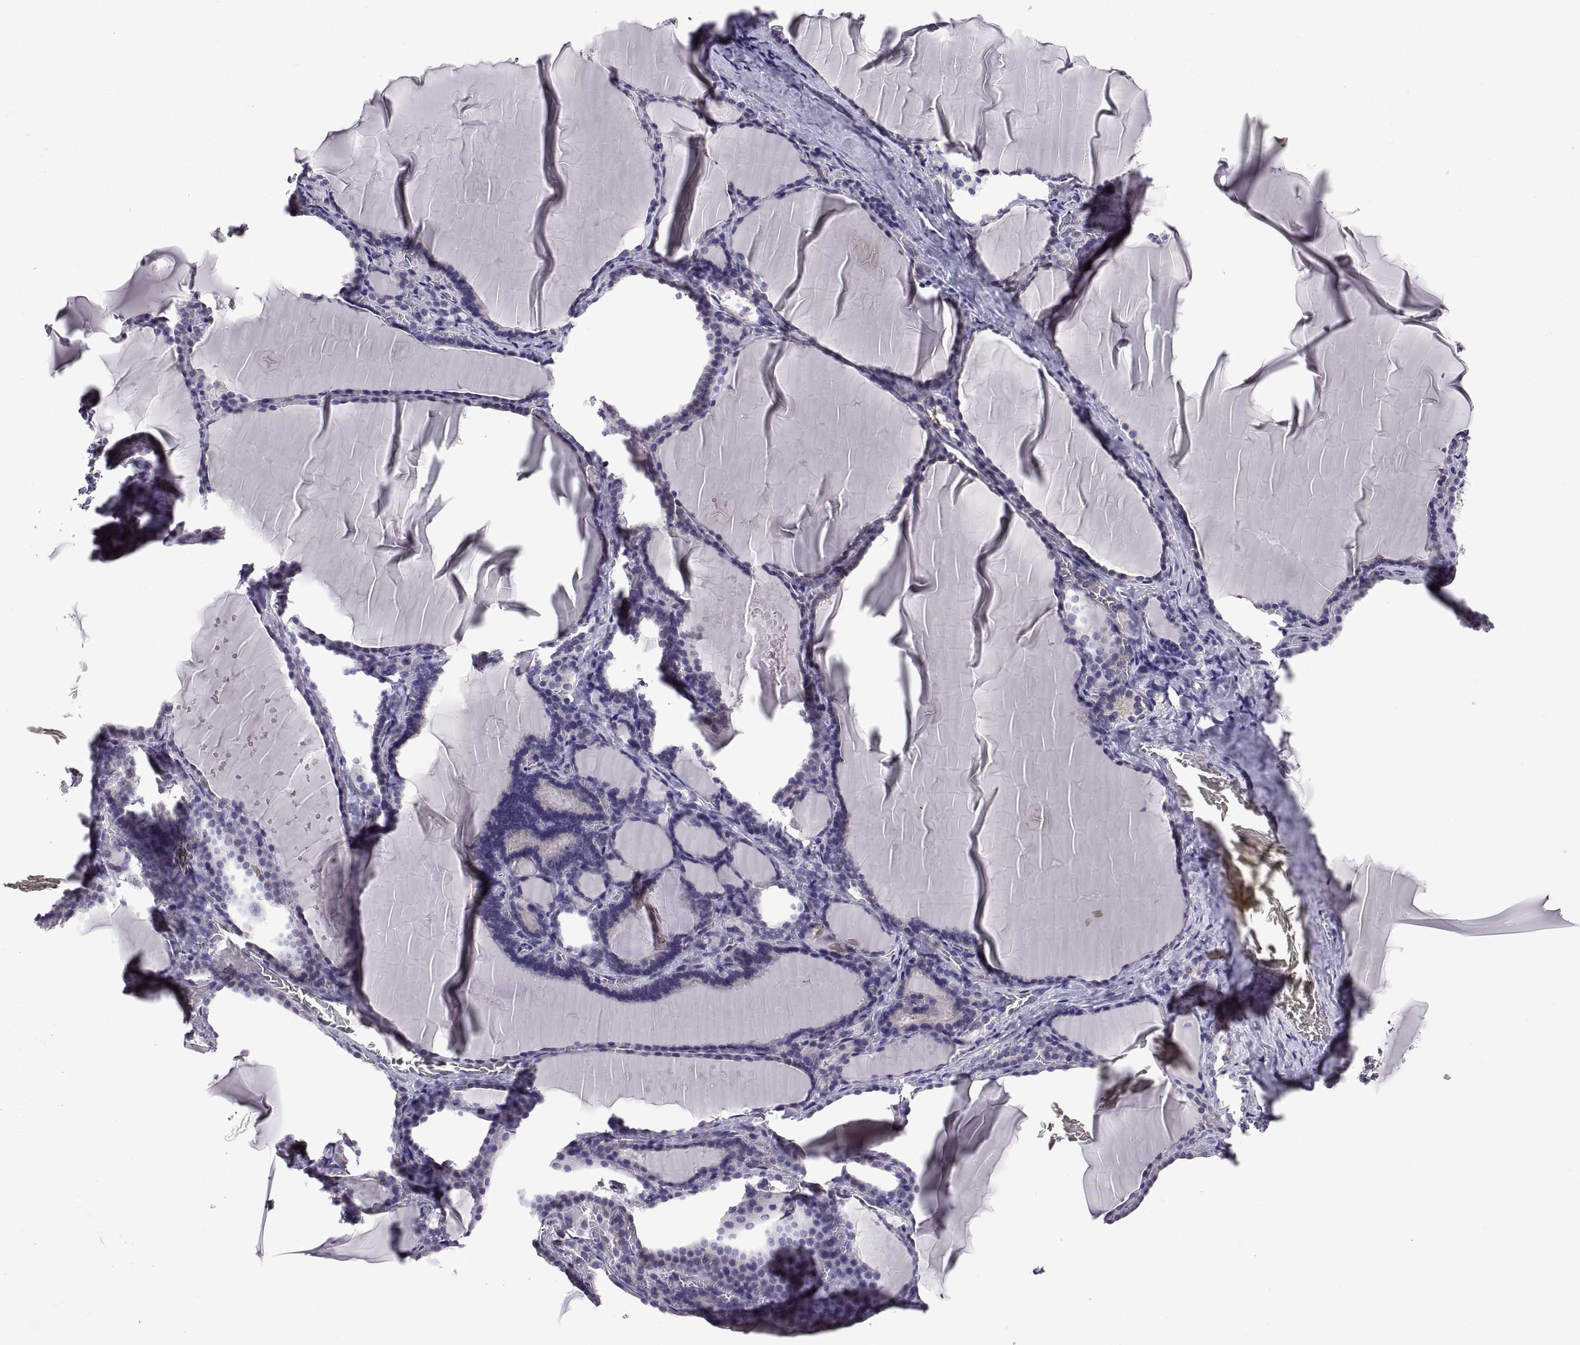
{"staining": {"intensity": "weak", "quantity": "25%-75%", "location": "cytoplasmic/membranous"}, "tissue": "thyroid gland", "cell_type": "Glandular cells", "image_type": "normal", "snomed": [{"axis": "morphology", "description": "Normal tissue, NOS"}, {"axis": "morphology", "description": "Hyperplasia, NOS"}, {"axis": "topography", "description": "Thyroid gland"}], "caption": "Benign thyroid gland reveals weak cytoplasmic/membranous positivity in about 25%-75% of glandular cells.", "gene": "SPDYE10", "patient": {"sex": "female", "age": 27}}